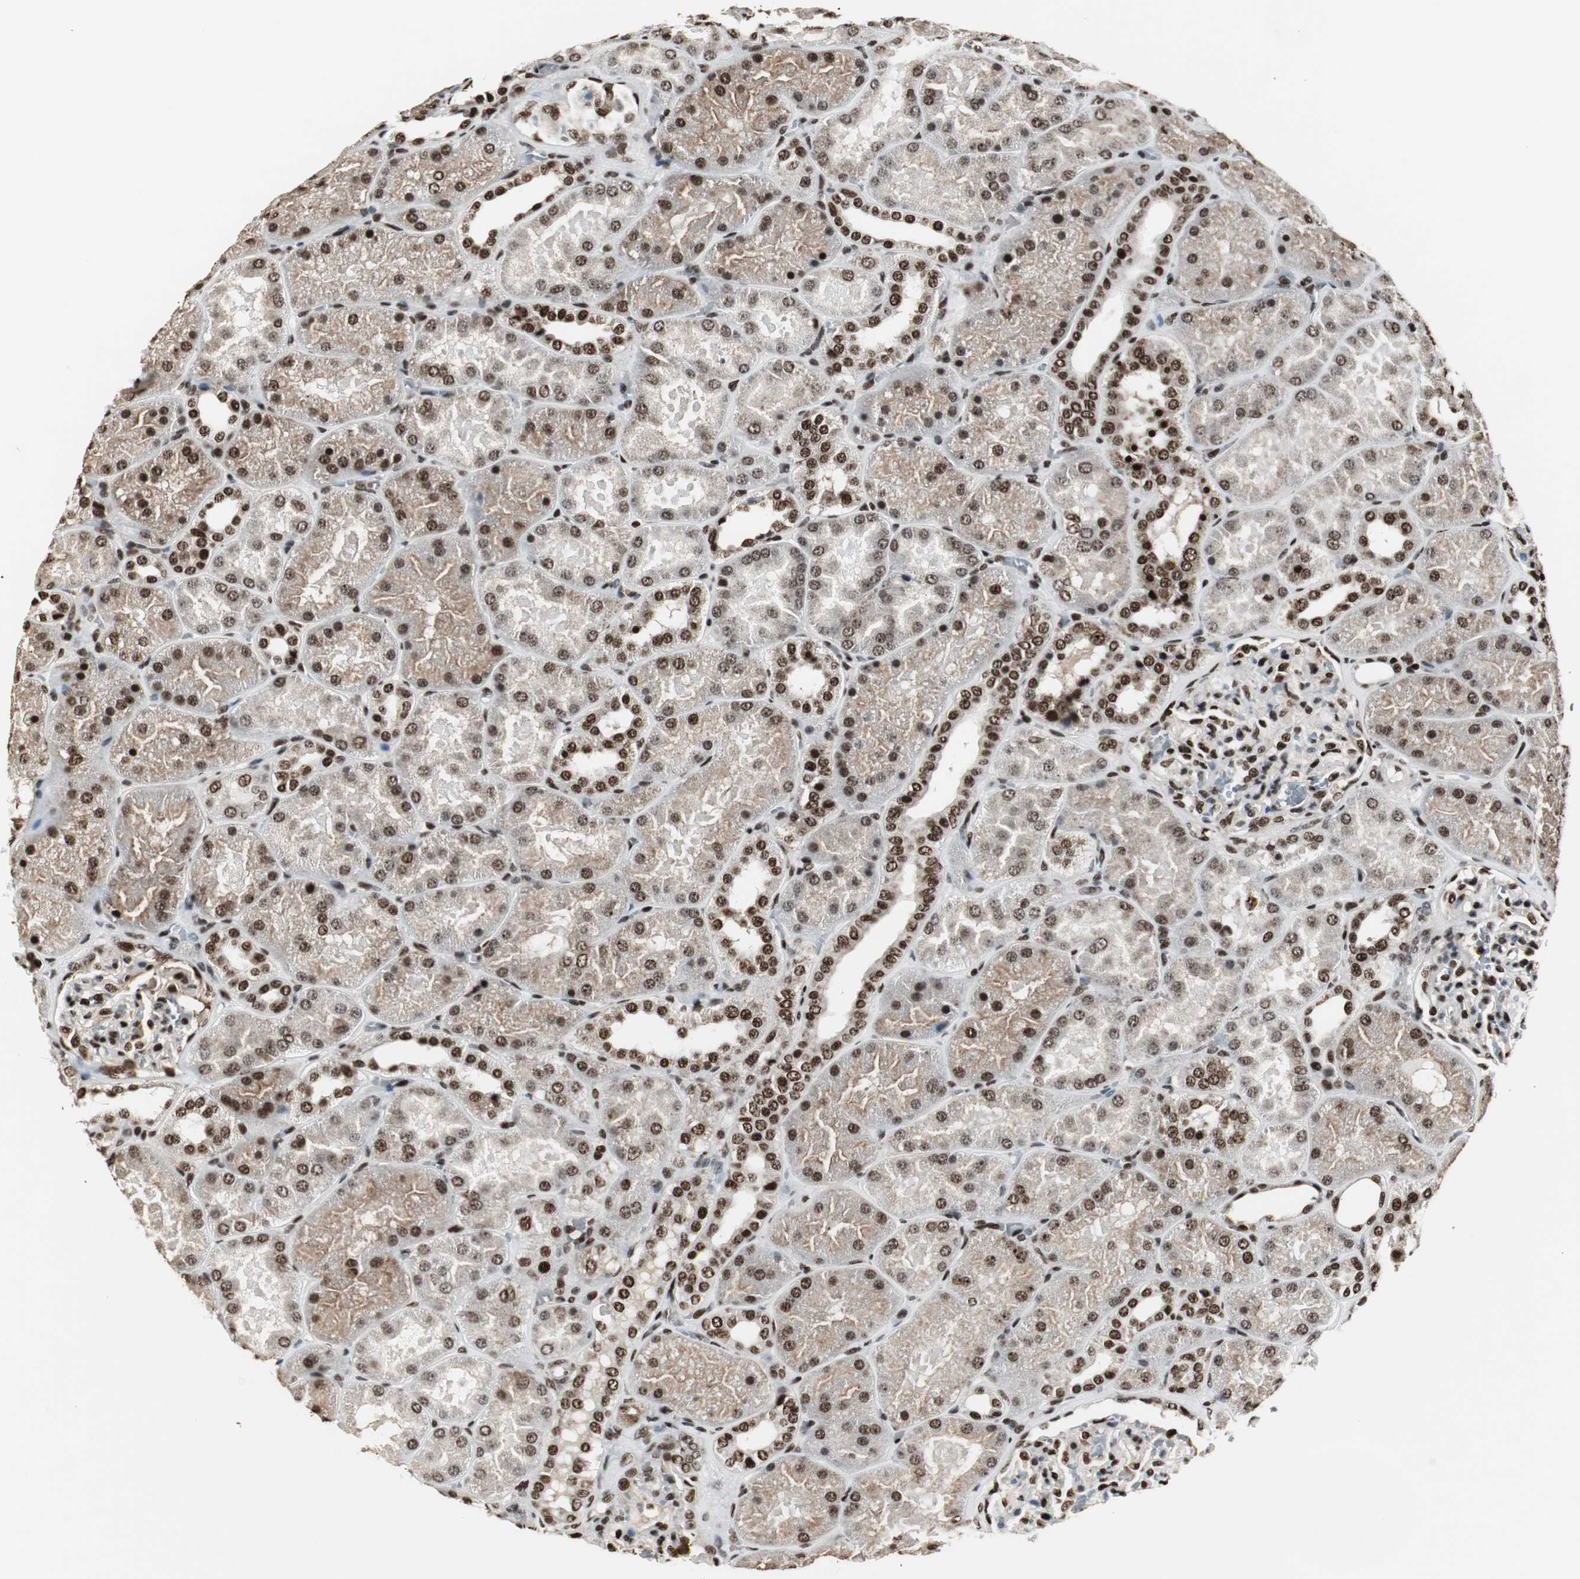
{"staining": {"intensity": "strong", "quantity": "25%-75%", "location": "nuclear"}, "tissue": "kidney", "cell_type": "Cells in glomeruli", "image_type": "normal", "snomed": [{"axis": "morphology", "description": "Normal tissue, NOS"}, {"axis": "topography", "description": "Kidney"}], "caption": "Immunohistochemistry (IHC) of unremarkable human kidney reveals high levels of strong nuclear positivity in about 25%-75% of cells in glomeruli. (DAB (3,3'-diaminobenzidine) IHC with brightfield microscopy, high magnification).", "gene": "PARN", "patient": {"sex": "male", "age": 28}}